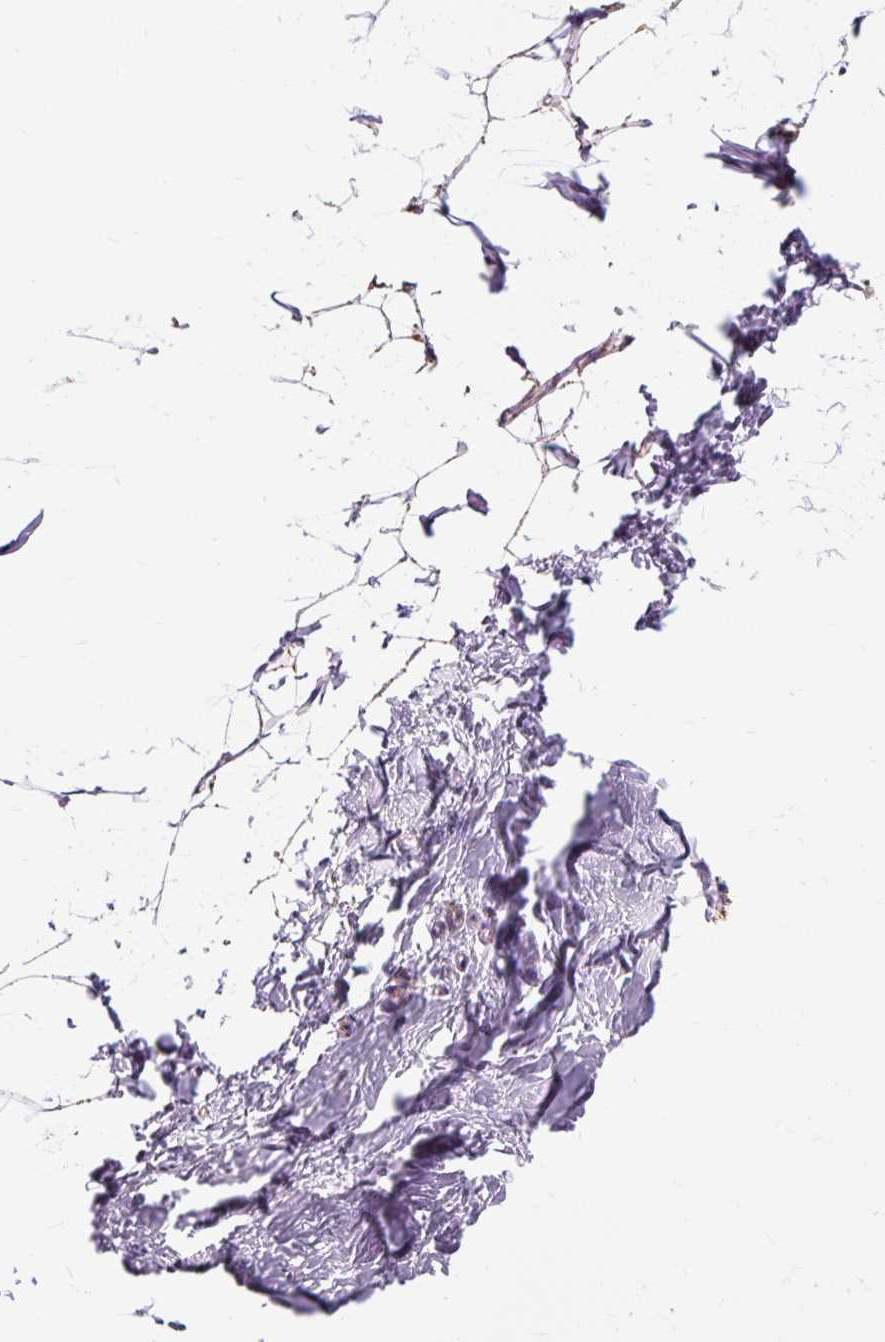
{"staining": {"intensity": "negative", "quantity": "none", "location": "none"}, "tissue": "breast", "cell_type": "Adipocytes", "image_type": "normal", "snomed": [{"axis": "morphology", "description": "Normal tissue, NOS"}, {"axis": "topography", "description": "Breast"}], "caption": "There is no significant expression in adipocytes of breast. (Stains: DAB (3,3'-diaminobenzidine) immunohistochemistry (IHC) with hematoxylin counter stain, Microscopy: brightfield microscopy at high magnification).", "gene": "DLAT", "patient": {"sex": "female", "age": 23}}